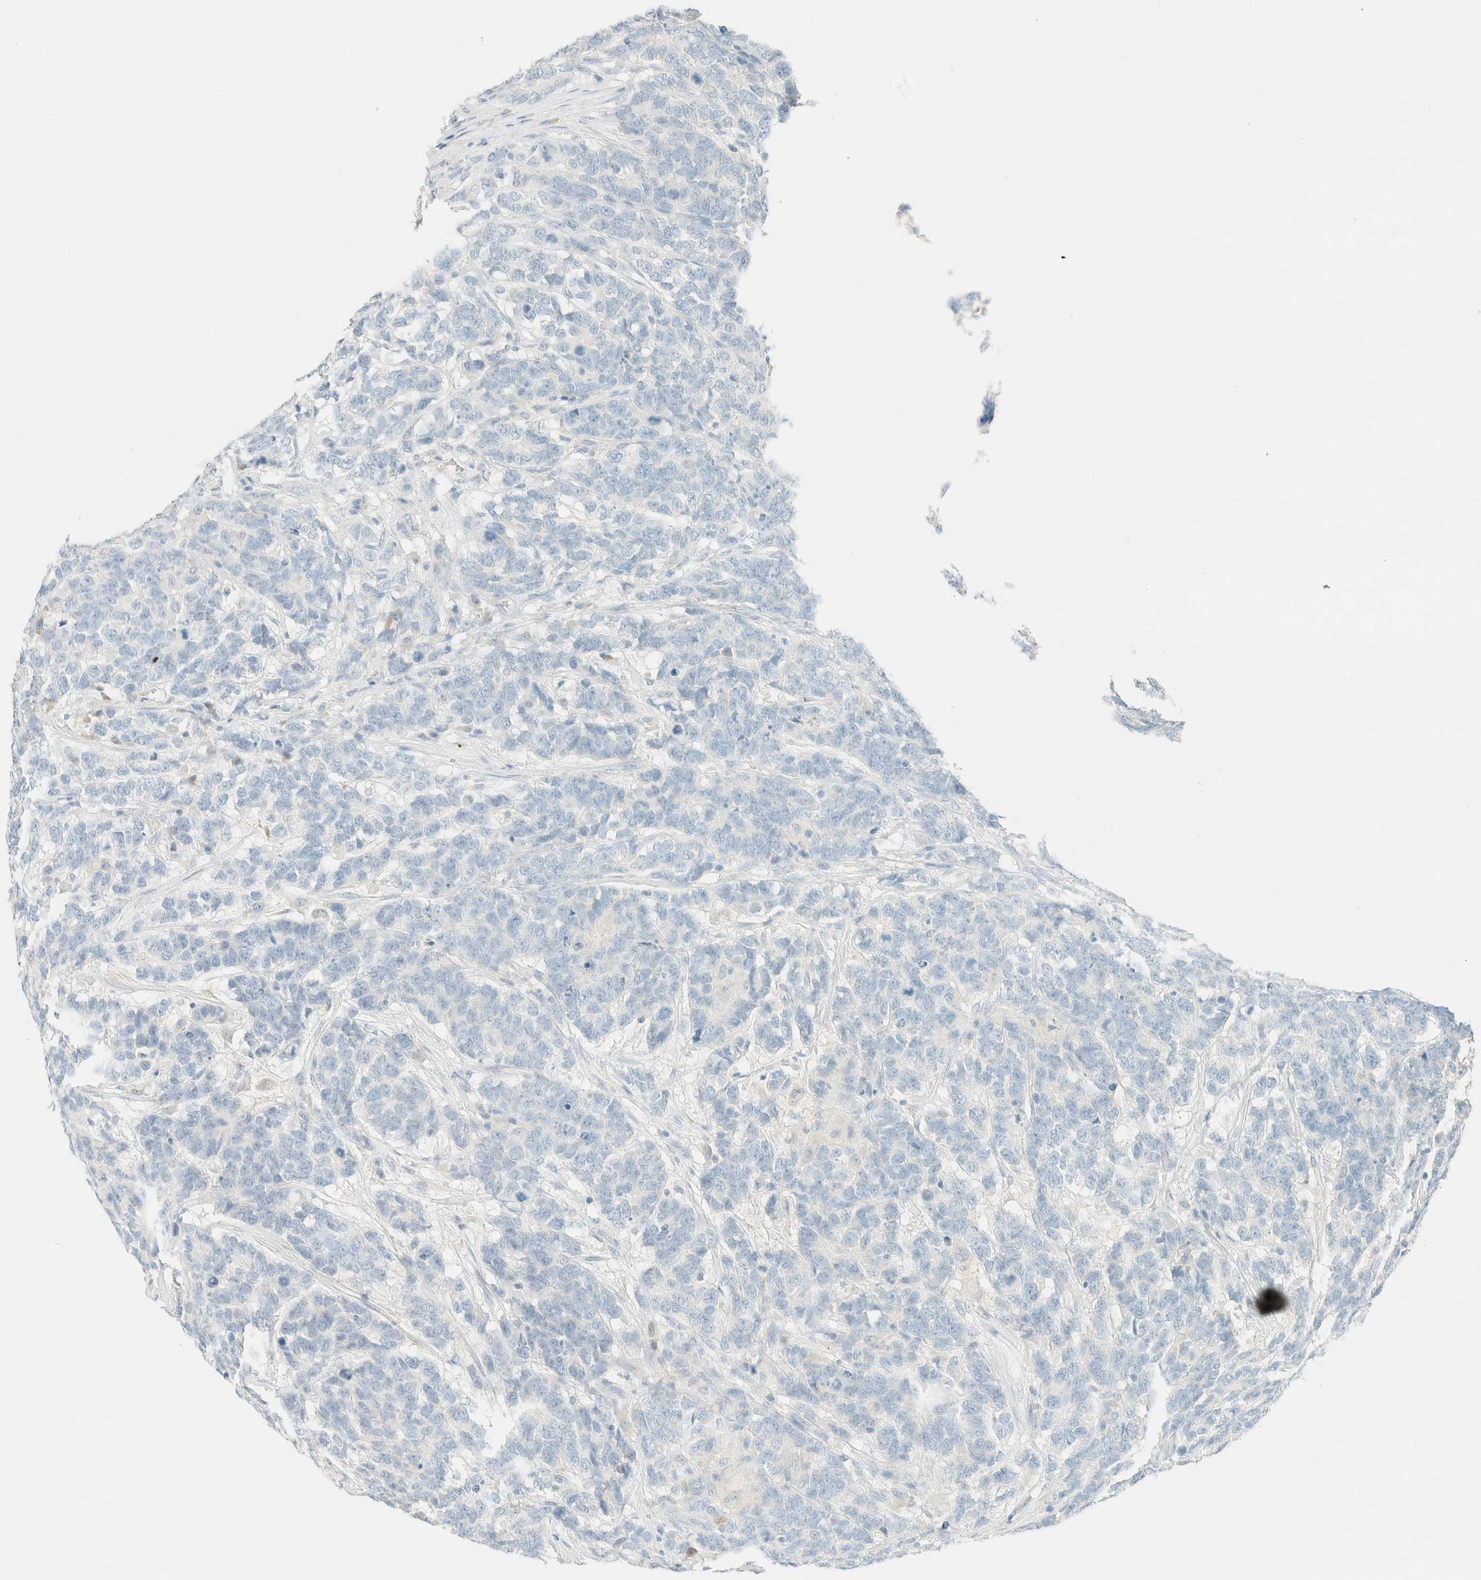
{"staining": {"intensity": "negative", "quantity": "none", "location": "none"}, "tissue": "testis cancer", "cell_type": "Tumor cells", "image_type": "cancer", "snomed": [{"axis": "morphology", "description": "Carcinoma, Embryonal, NOS"}, {"axis": "topography", "description": "Testis"}], "caption": "High power microscopy image of an immunohistochemistry (IHC) photomicrograph of testis embryonal carcinoma, revealing no significant positivity in tumor cells. The staining is performed using DAB (3,3'-diaminobenzidine) brown chromogen with nuclei counter-stained in using hematoxylin.", "gene": "GPA33", "patient": {"sex": "male", "age": 26}}